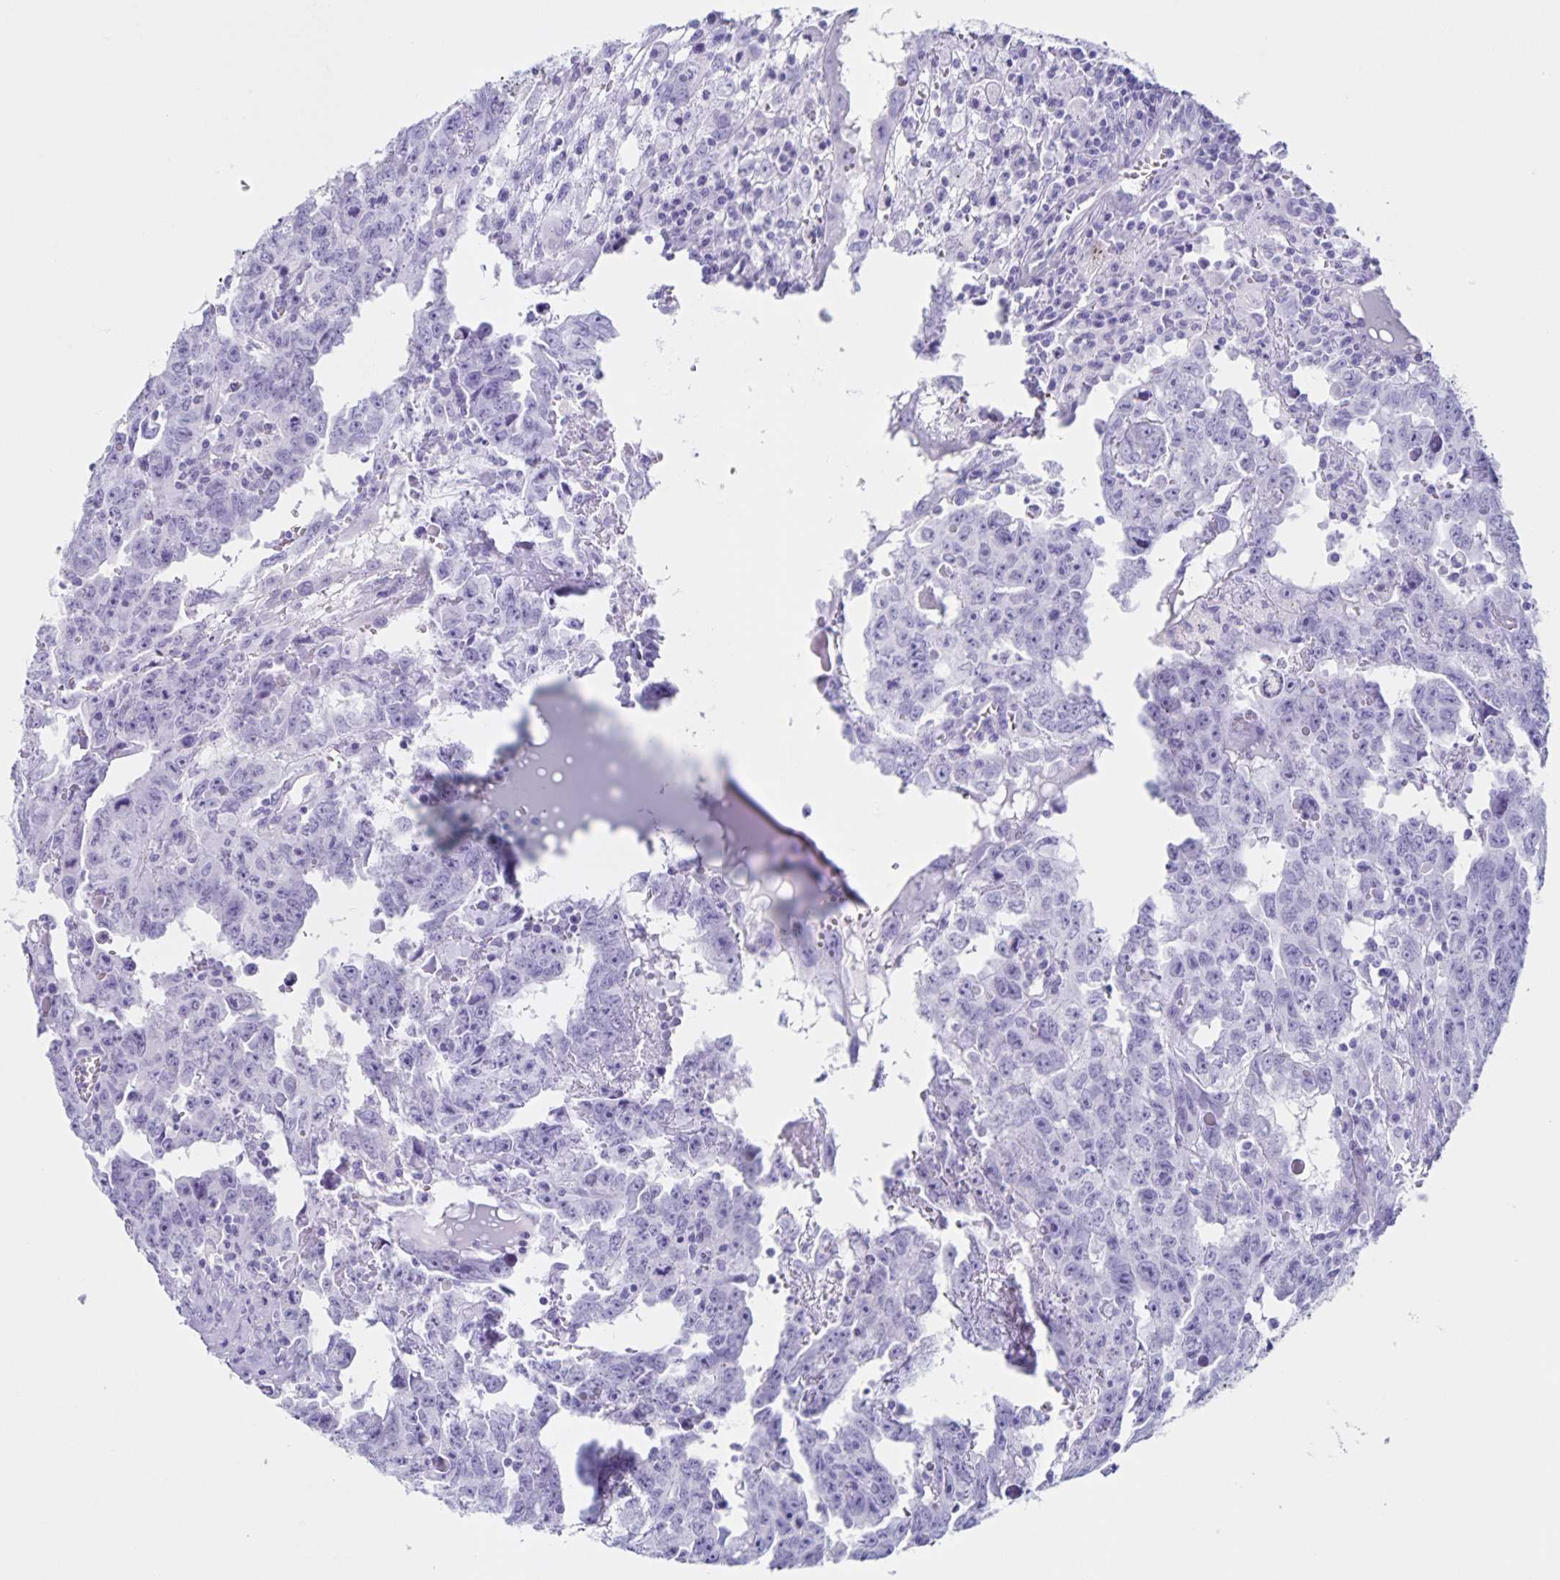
{"staining": {"intensity": "negative", "quantity": "none", "location": "none"}, "tissue": "testis cancer", "cell_type": "Tumor cells", "image_type": "cancer", "snomed": [{"axis": "morphology", "description": "Carcinoma, Embryonal, NOS"}, {"axis": "topography", "description": "Testis"}], "caption": "There is no significant expression in tumor cells of testis cancer (embryonal carcinoma).", "gene": "C12orf56", "patient": {"sex": "male", "age": 22}}